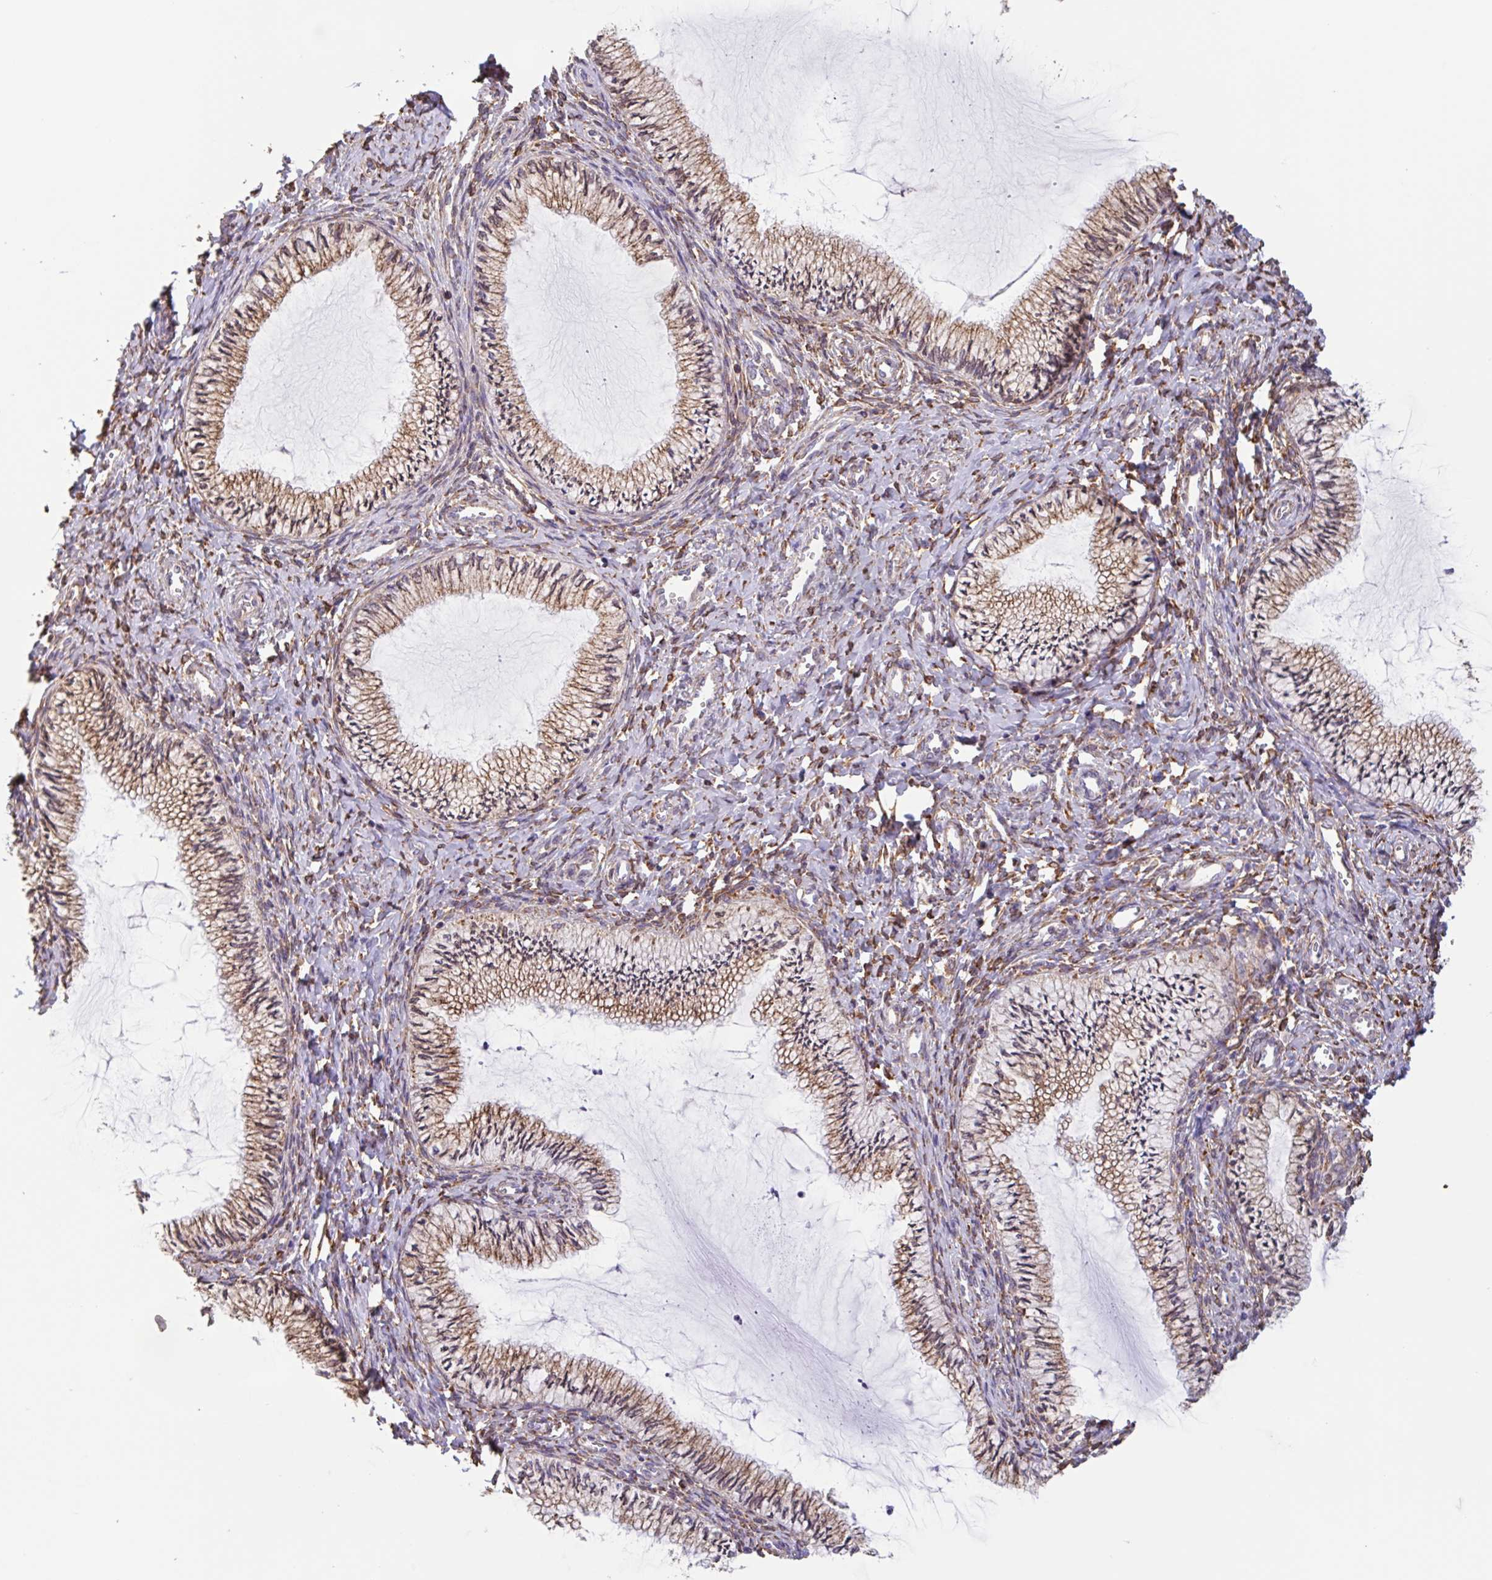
{"staining": {"intensity": "weak", "quantity": ">75%", "location": "cytoplasmic/membranous"}, "tissue": "cervix", "cell_type": "Glandular cells", "image_type": "normal", "snomed": [{"axis": "morphology", "description": "Normal tissue, NOS"}, {"axis": "topography", "description": "Cervix"}], "caption": "Approximately >75% of glandular cells in benign cervix display weak cytoplasmic/membranous protein positivity as visualized by brown immunohistochemical staining.", "gene": "DOK4", "patient": {"sex": "female", "age": 24}}